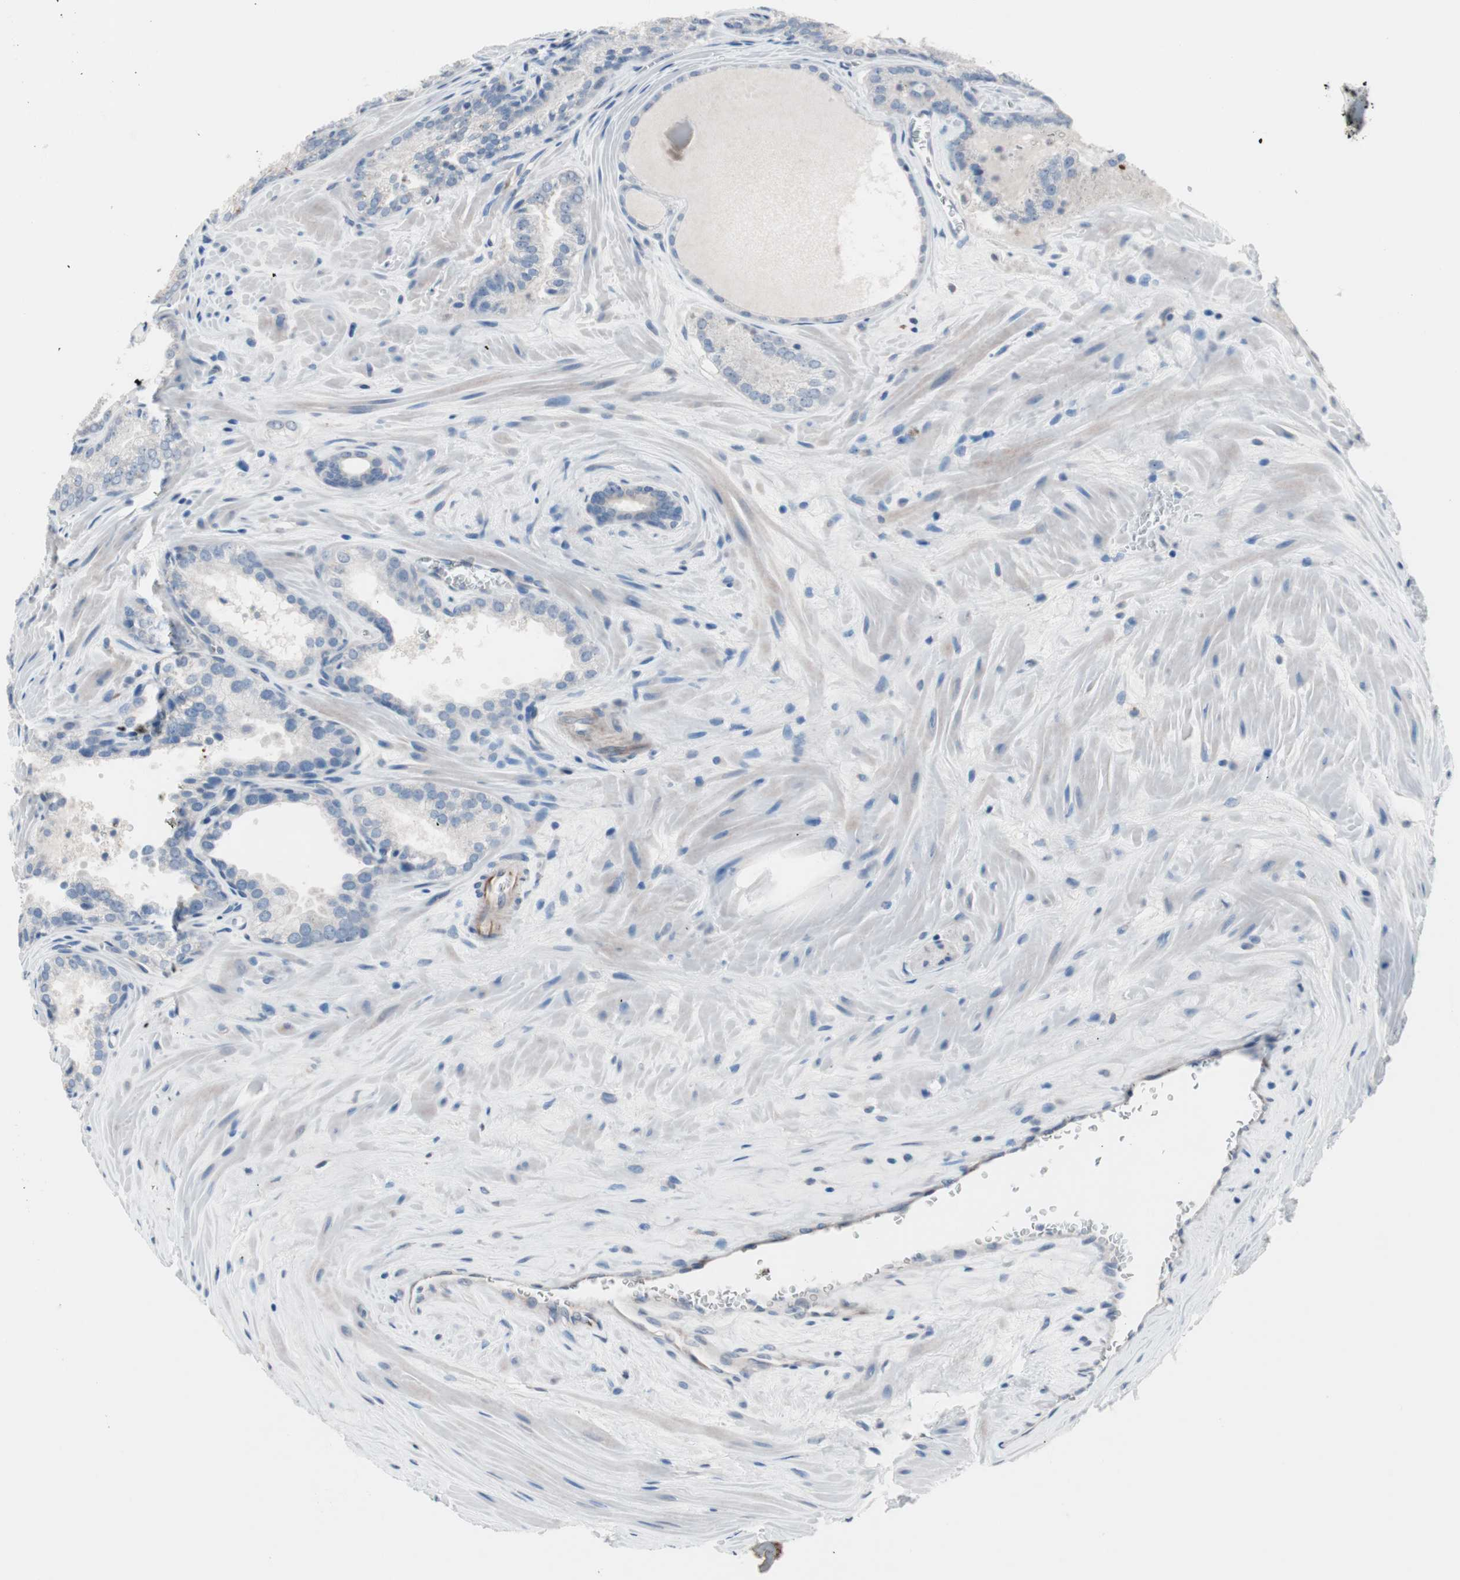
{"staining": {"intensity": "negative", "quantity": "none", "location": "none"}, "tissue": "prostate cancer", "cell_type": "Tumor cells", "image_type": "cancer", "snomed": [{"axis": "morphology", "description": "Adenocarcinoma, Low grade"}, {"axis": "topography", "description": "Prostate"}], "caption": "An image of prostate cancer (adenocarcinoma (low-grade)) stained for a protein exhibits no brown staining in tumor cells.", "gene": "ULBP1", "patient": {"sex": "male", "age": 60}}